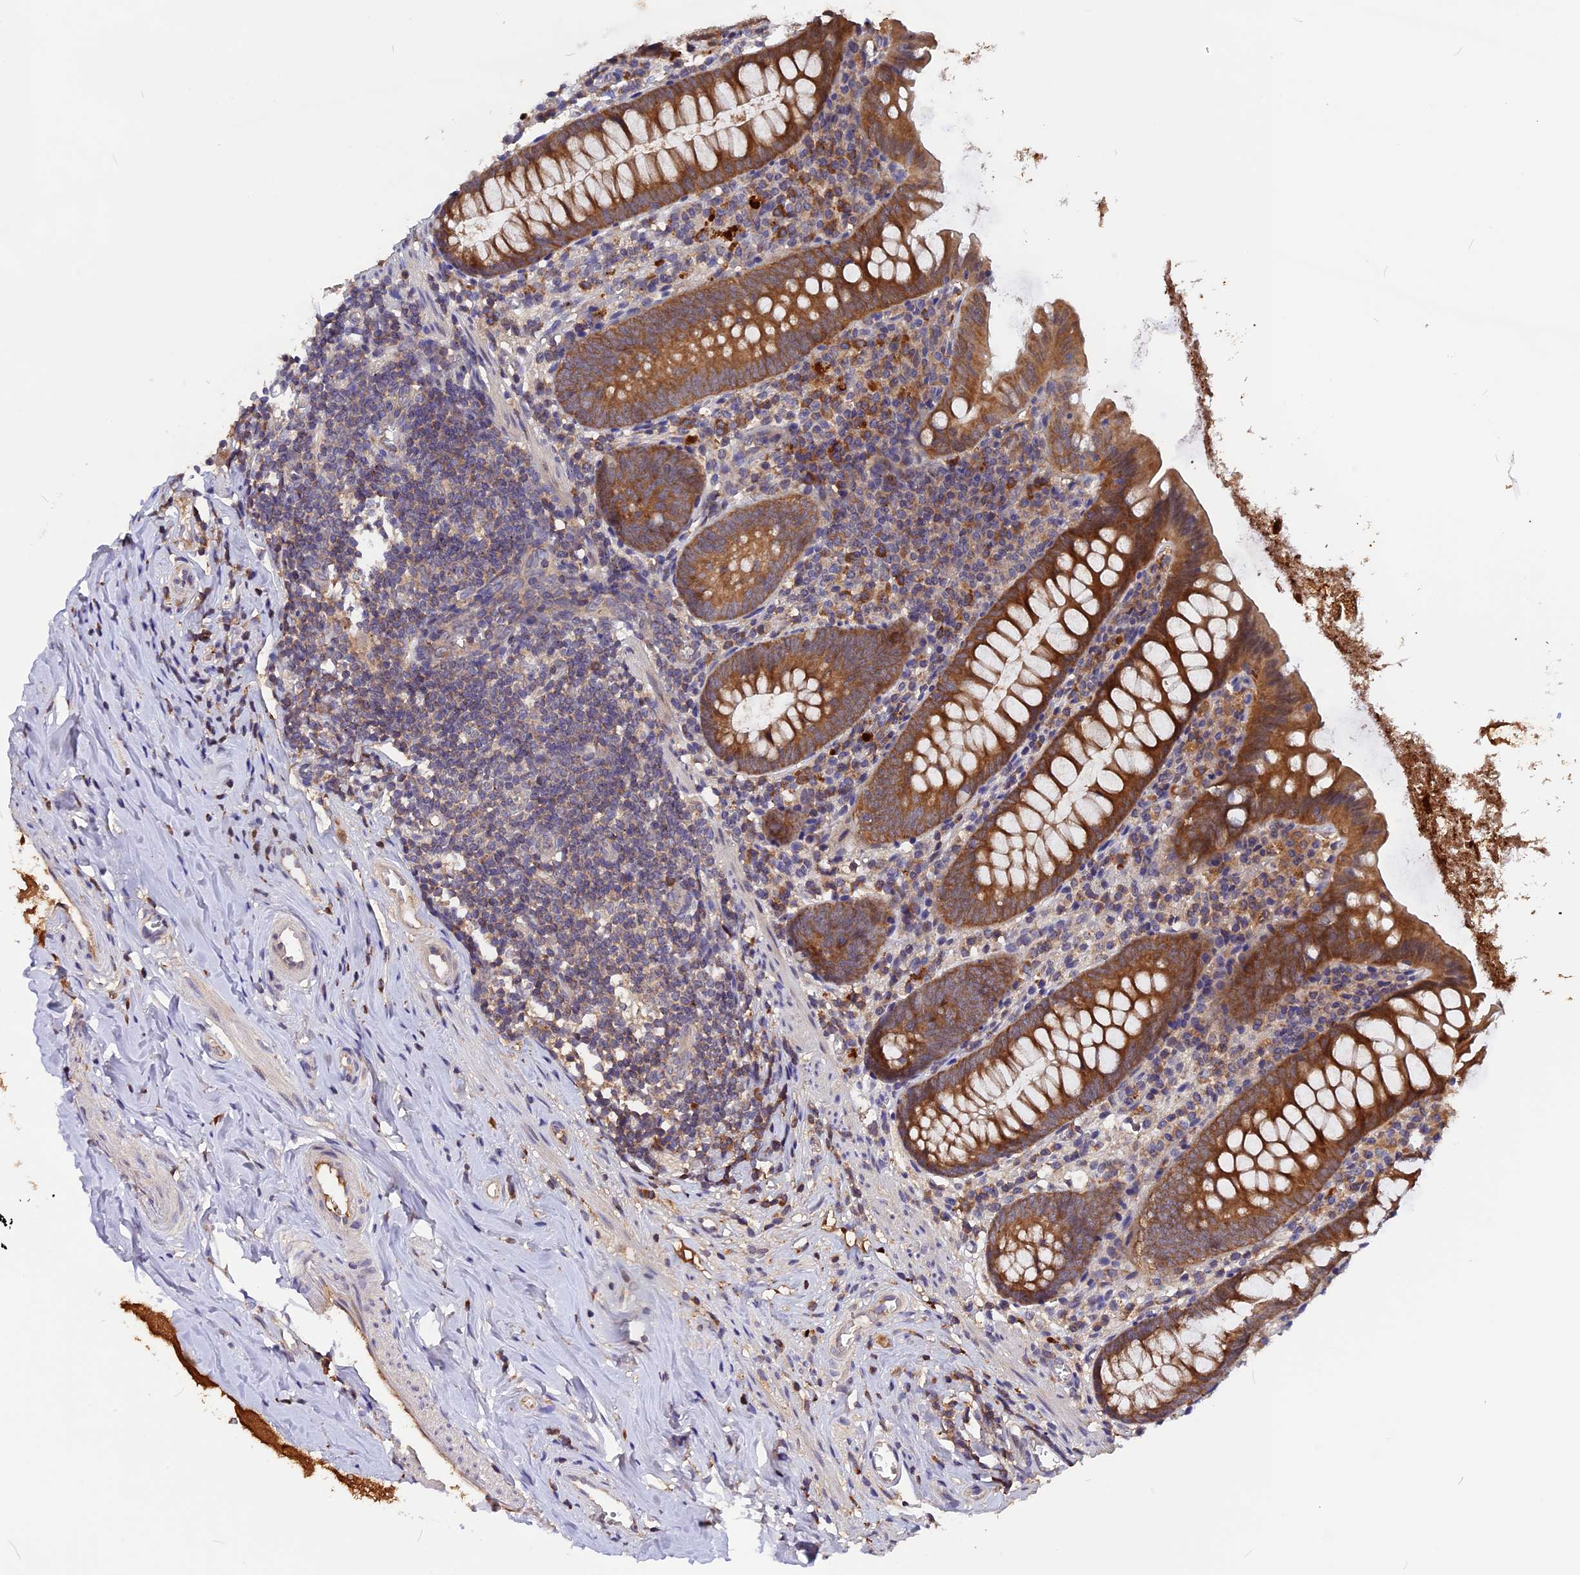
{"staining": {"intensity": "strong", "quantity": ">75%", "location": "cytoplasmic/membranous"}, "tissue": "appendix", "cell_type": "Glandular cells", "image_type": "normal", "snomed": [{"axis": "morphology", "description": "Normal tissue, NOS"}, {"axis": "topography", "description": "Appendix"}], "caption": "Normal appendix was stained to show a protein in brown. There is high levels of strong cytoplasmic/membranous expression in approximately >75% of glandular cells.", "gene": "MARK4", "patient": {"sex": "female", "age": 51}}